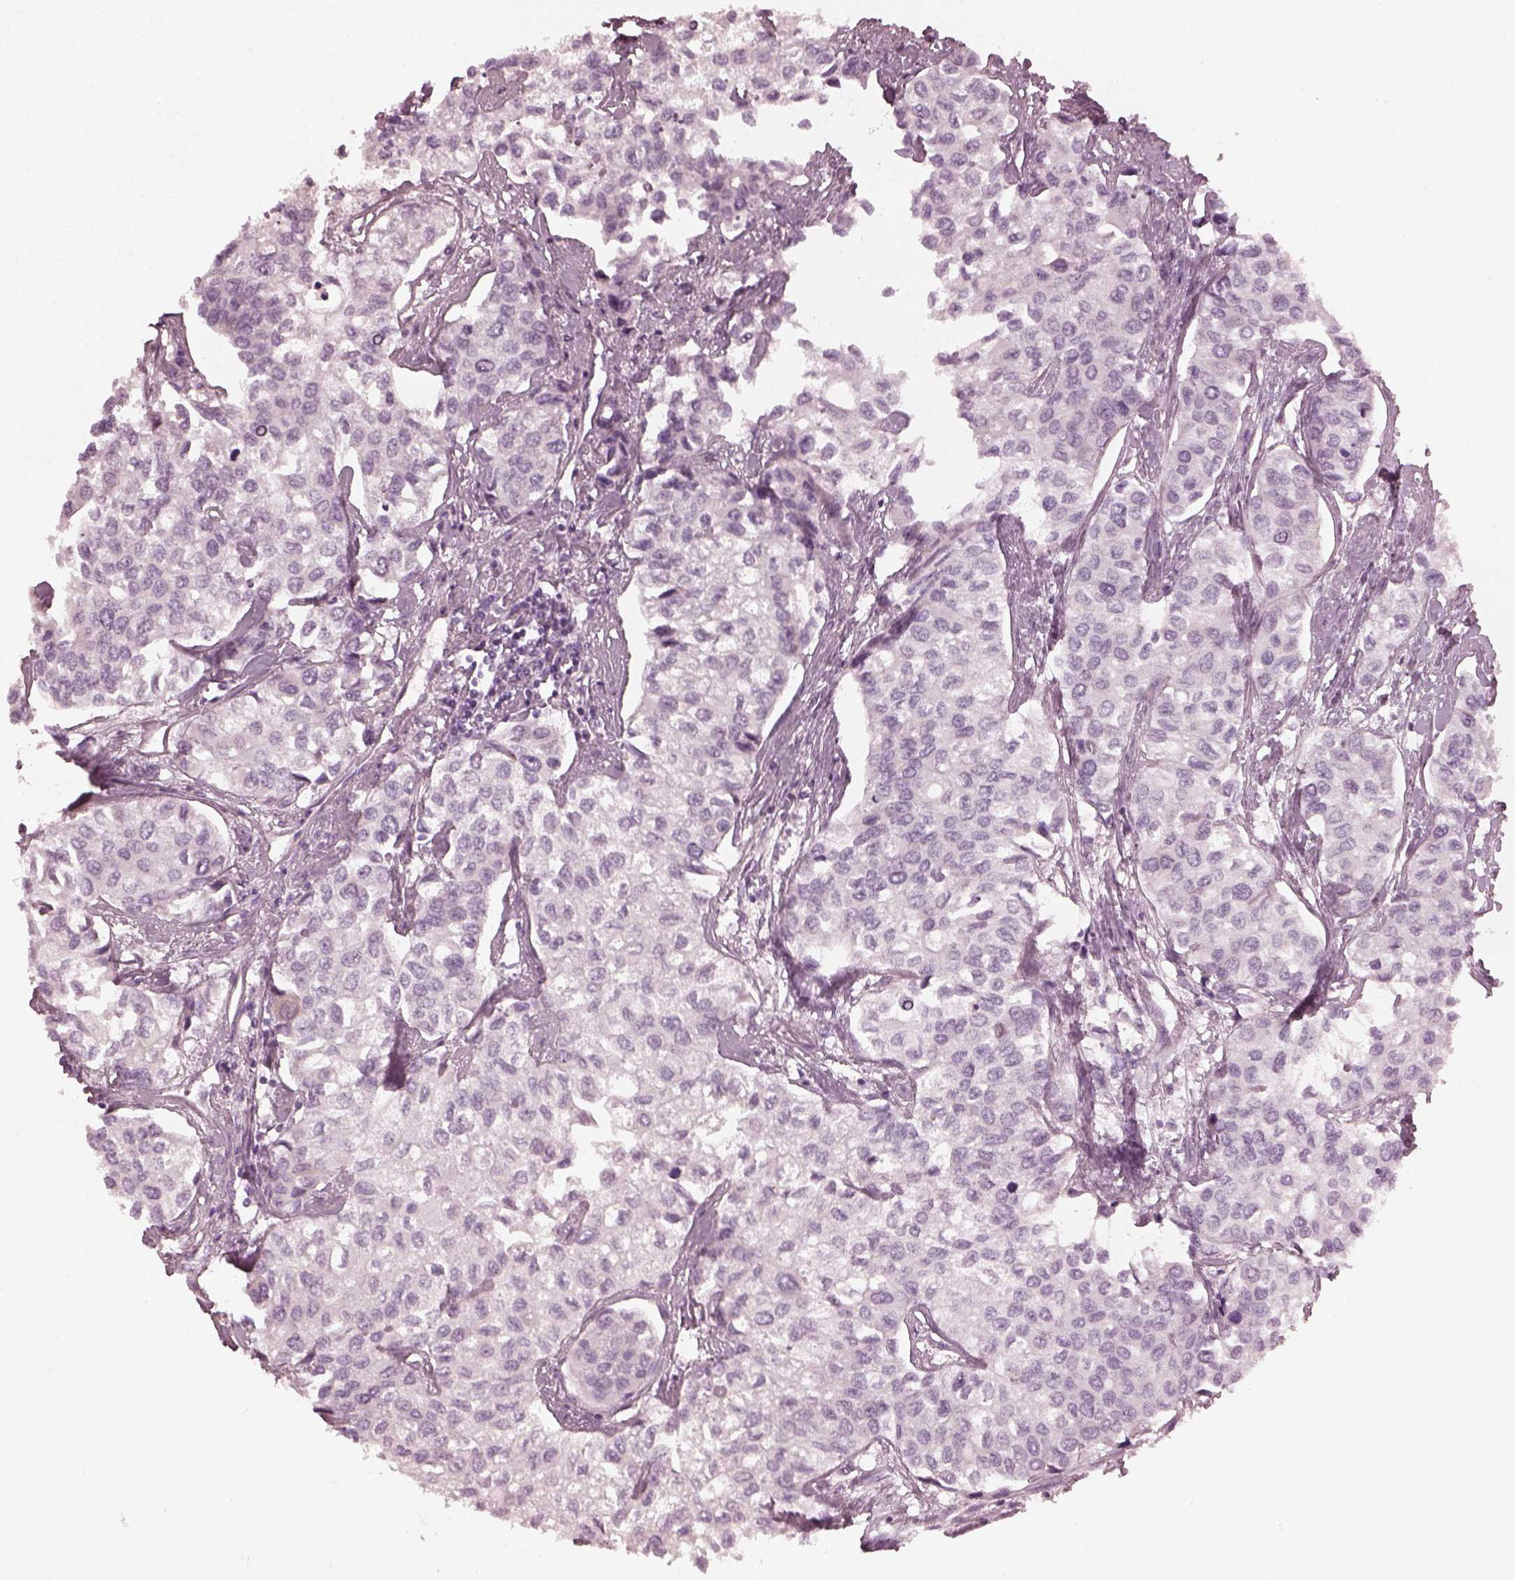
{"staining": {"intensity": "negative", "quantity": "none", "location": "none"}, "tissue": "urothelial cancer", "cell_type": "Tumor cells", "image_type": "cancer", "snomed": [{"axis": "morphology", "description": "Urothelial carcinoma, High grade"}, {"axis": "topography", "description": "Urinary bladder"}], "caption": "Immunohistochemistry (IHC) micrograph of neoplastic tissue: urothelial cancer stained with DAB shows no significant protein staining in tumor cells.", "gene": "CCDC170", "patient": {"sex": "male", "age": 73}}